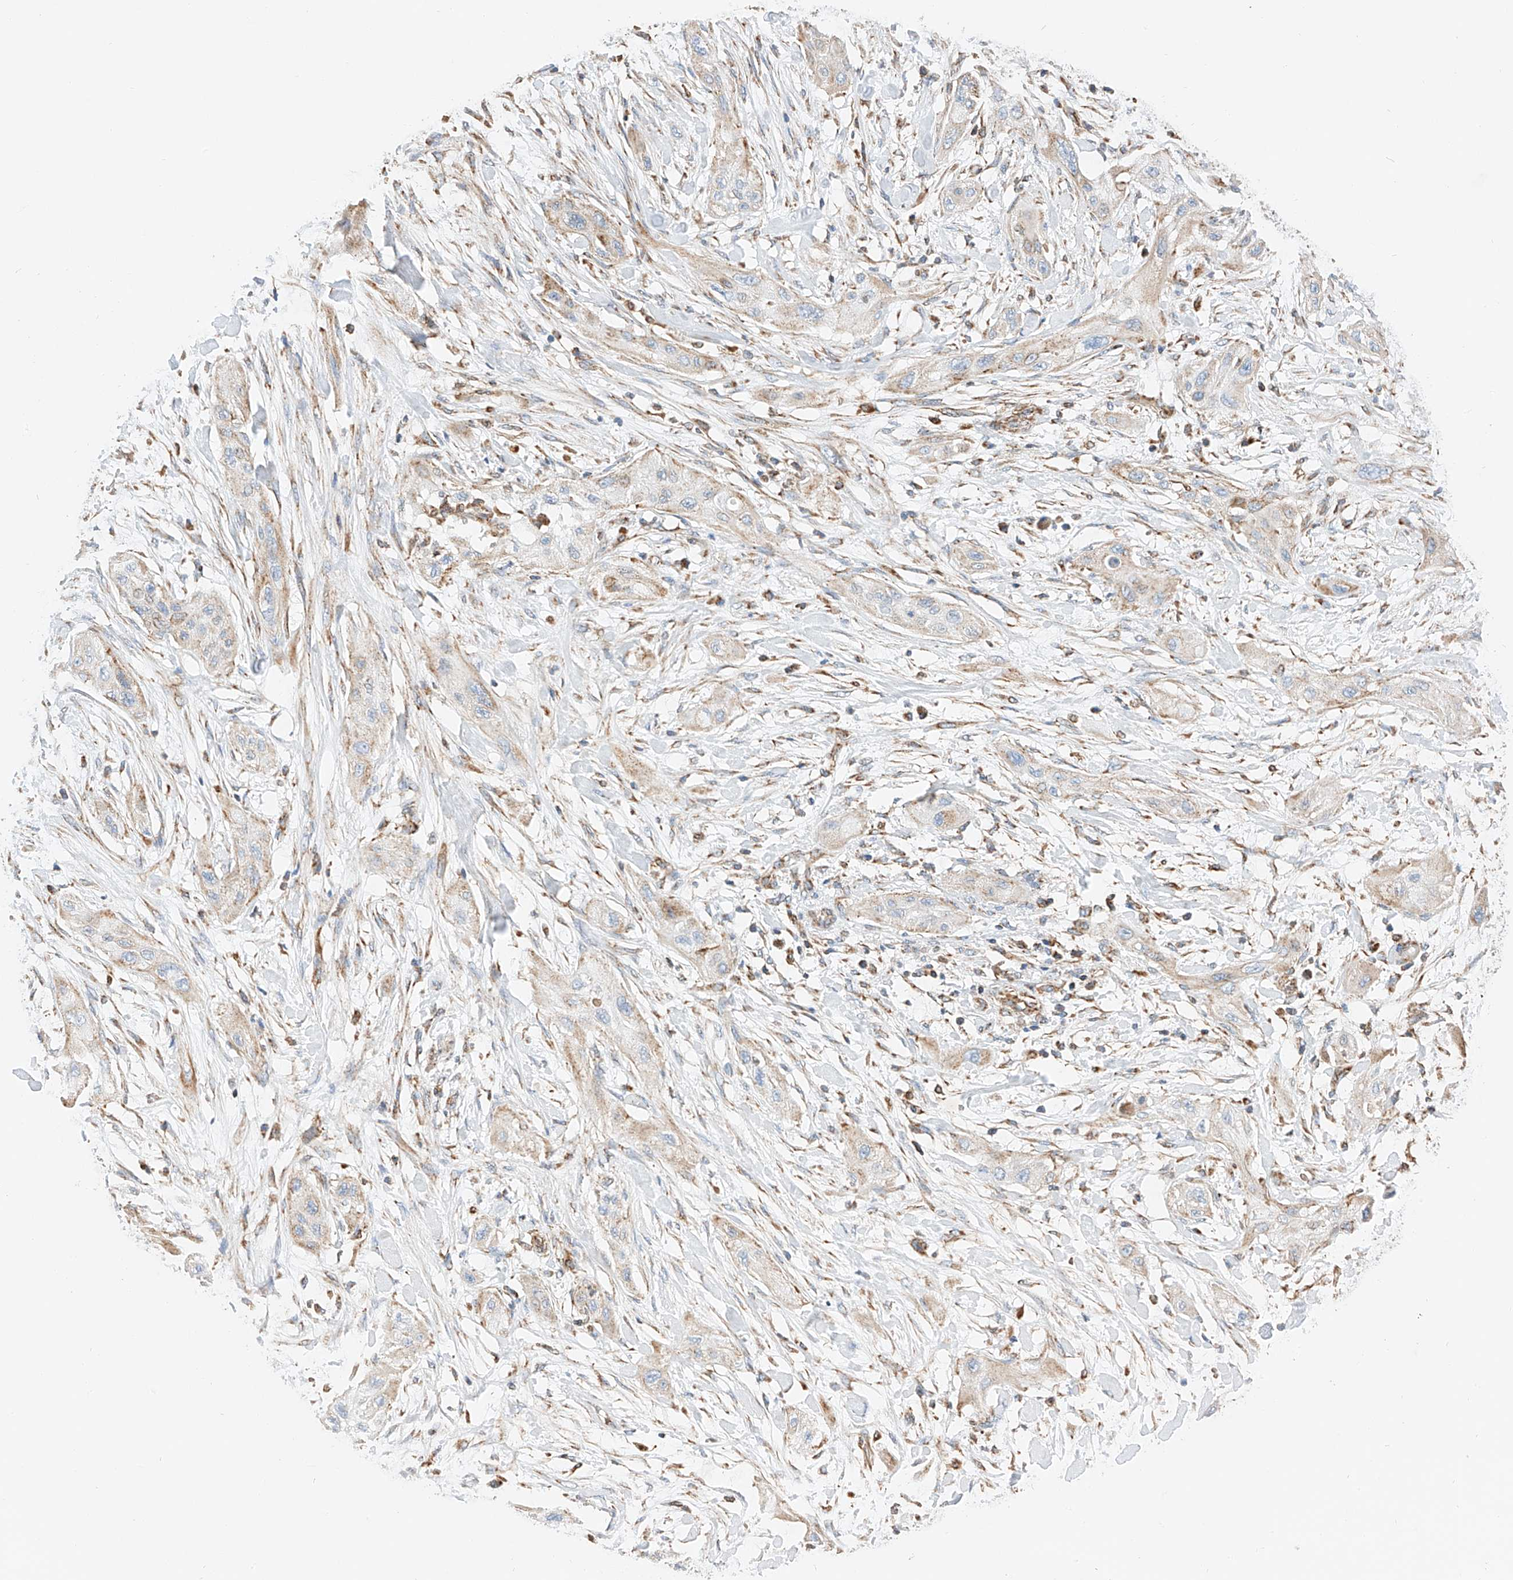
{"staining": {"intensity": "weak", "quantity": "<25%", "location": "cytoplasmic/membranous"}, "tissue": "lung cancer", "cell_type": "Tumor cells", "image_type": "cancer", "snomed": [{"axis": "morphology", "description": "Squamous cell carcinoma, NOS"}, {"axis": "topography", "description": "Lung"}], "caption": "The photomicrograph displays no staining of tumor cells in lung cancer. (DAB immunohistochemistry visualized using brightfield microscopy, high magnification).", "gene": "NDUFV3", "patient": {"sex": "female", "age": 47}}